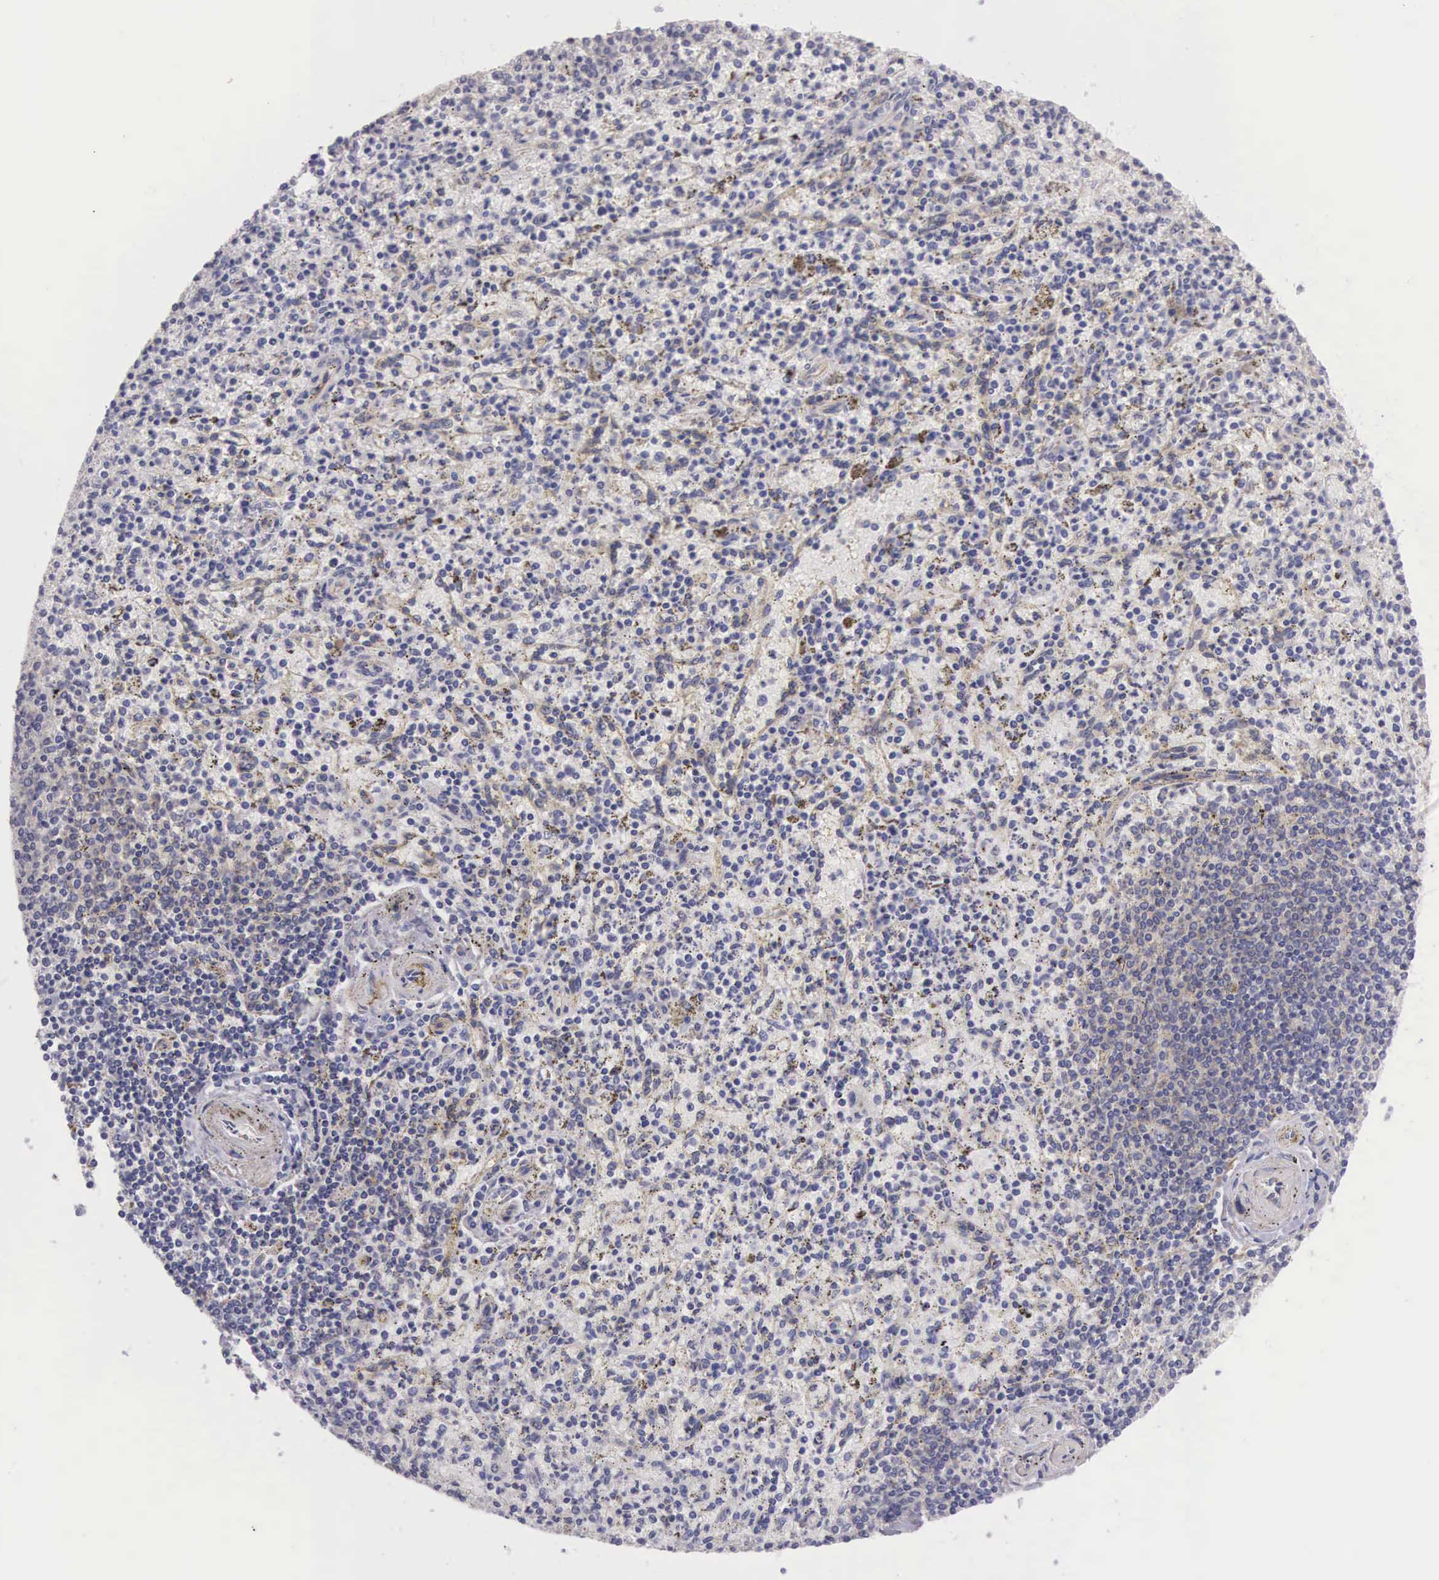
{"staining": {"intensity": "weak", "quantity": "<25%", "location": "cytoplasmic/membranous"}, "tissue": "spleen", "cell_type": "Cells in red pulp", "image_type": "normal", "snomed": [{"axis": "morphology", "description": "Normal tissue, NOS"}, {"axis": "topography", "description": "Spleen"}], "caption": "High magnification brightfield microscopy of benign spleen stained with DAB (brown) and counterstained with hematoxylin (blue): cells in red pulp show no significant staining. Nuclei are stained in blue.", "gene": "OSBPL3", "patient": {"sex": "male", "age": 72}}